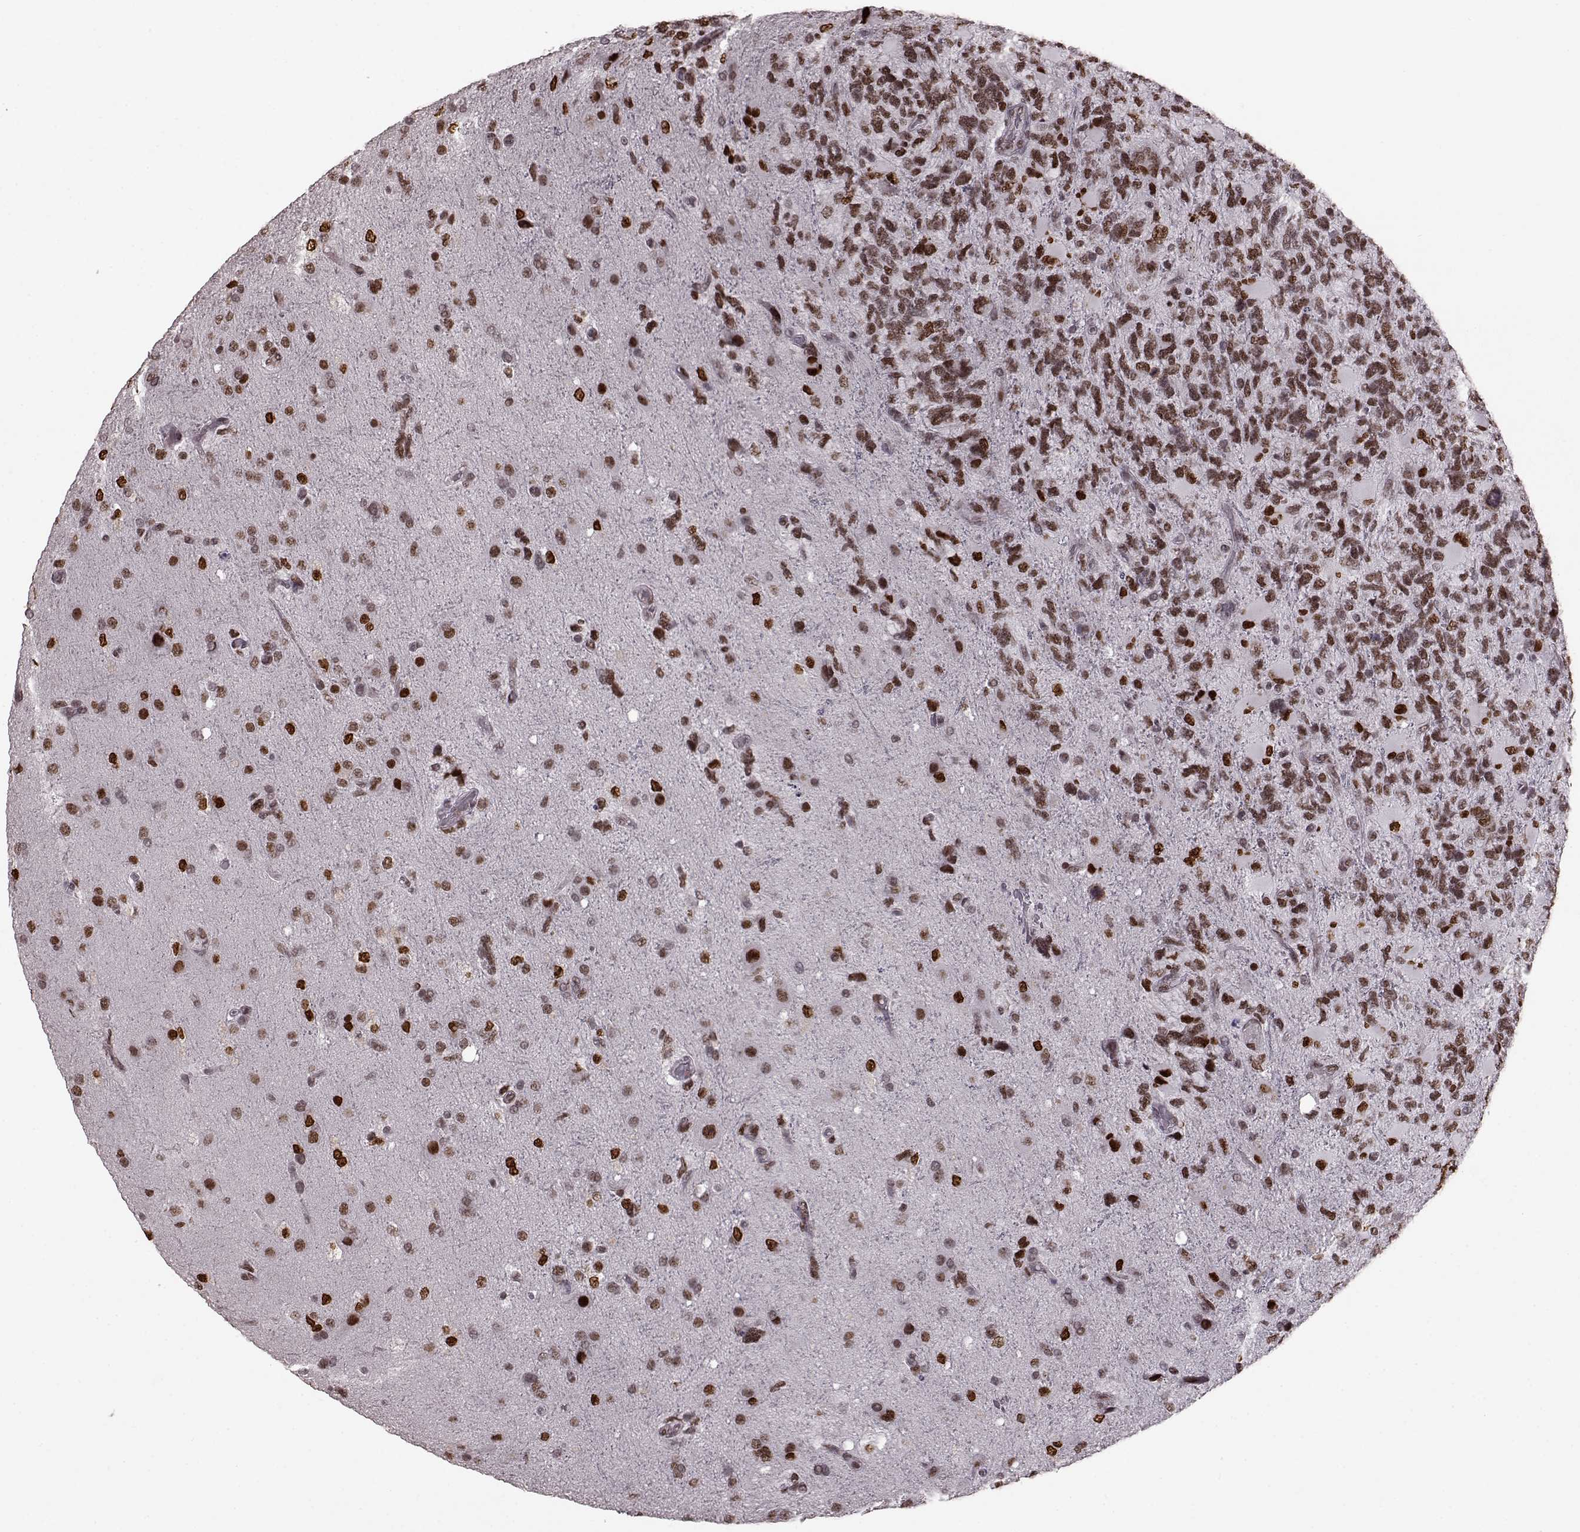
{"staining": {"intensity": "moderate", "quantity": ">75%", "location": "nuclear"}, "tissue": "glioma", "cell_type": "Tumor cells", "image_type": "cancer", "snomed": [{"axis": "morphology", "description": "Glioma, malignant, High grade"}, {"axis": "topography", "description": "Brain"}], "caption": "Immunohistochemistry micrograph of neoplastic tissue: human glioma stained using IHC exhibits medium levels of moderate protein expression localized specifically in the nuclear of tumor cells, appearing as a nuclear brown color.", "gene": "NR2C1", "patient": {"sex": "female", "age": 71}}